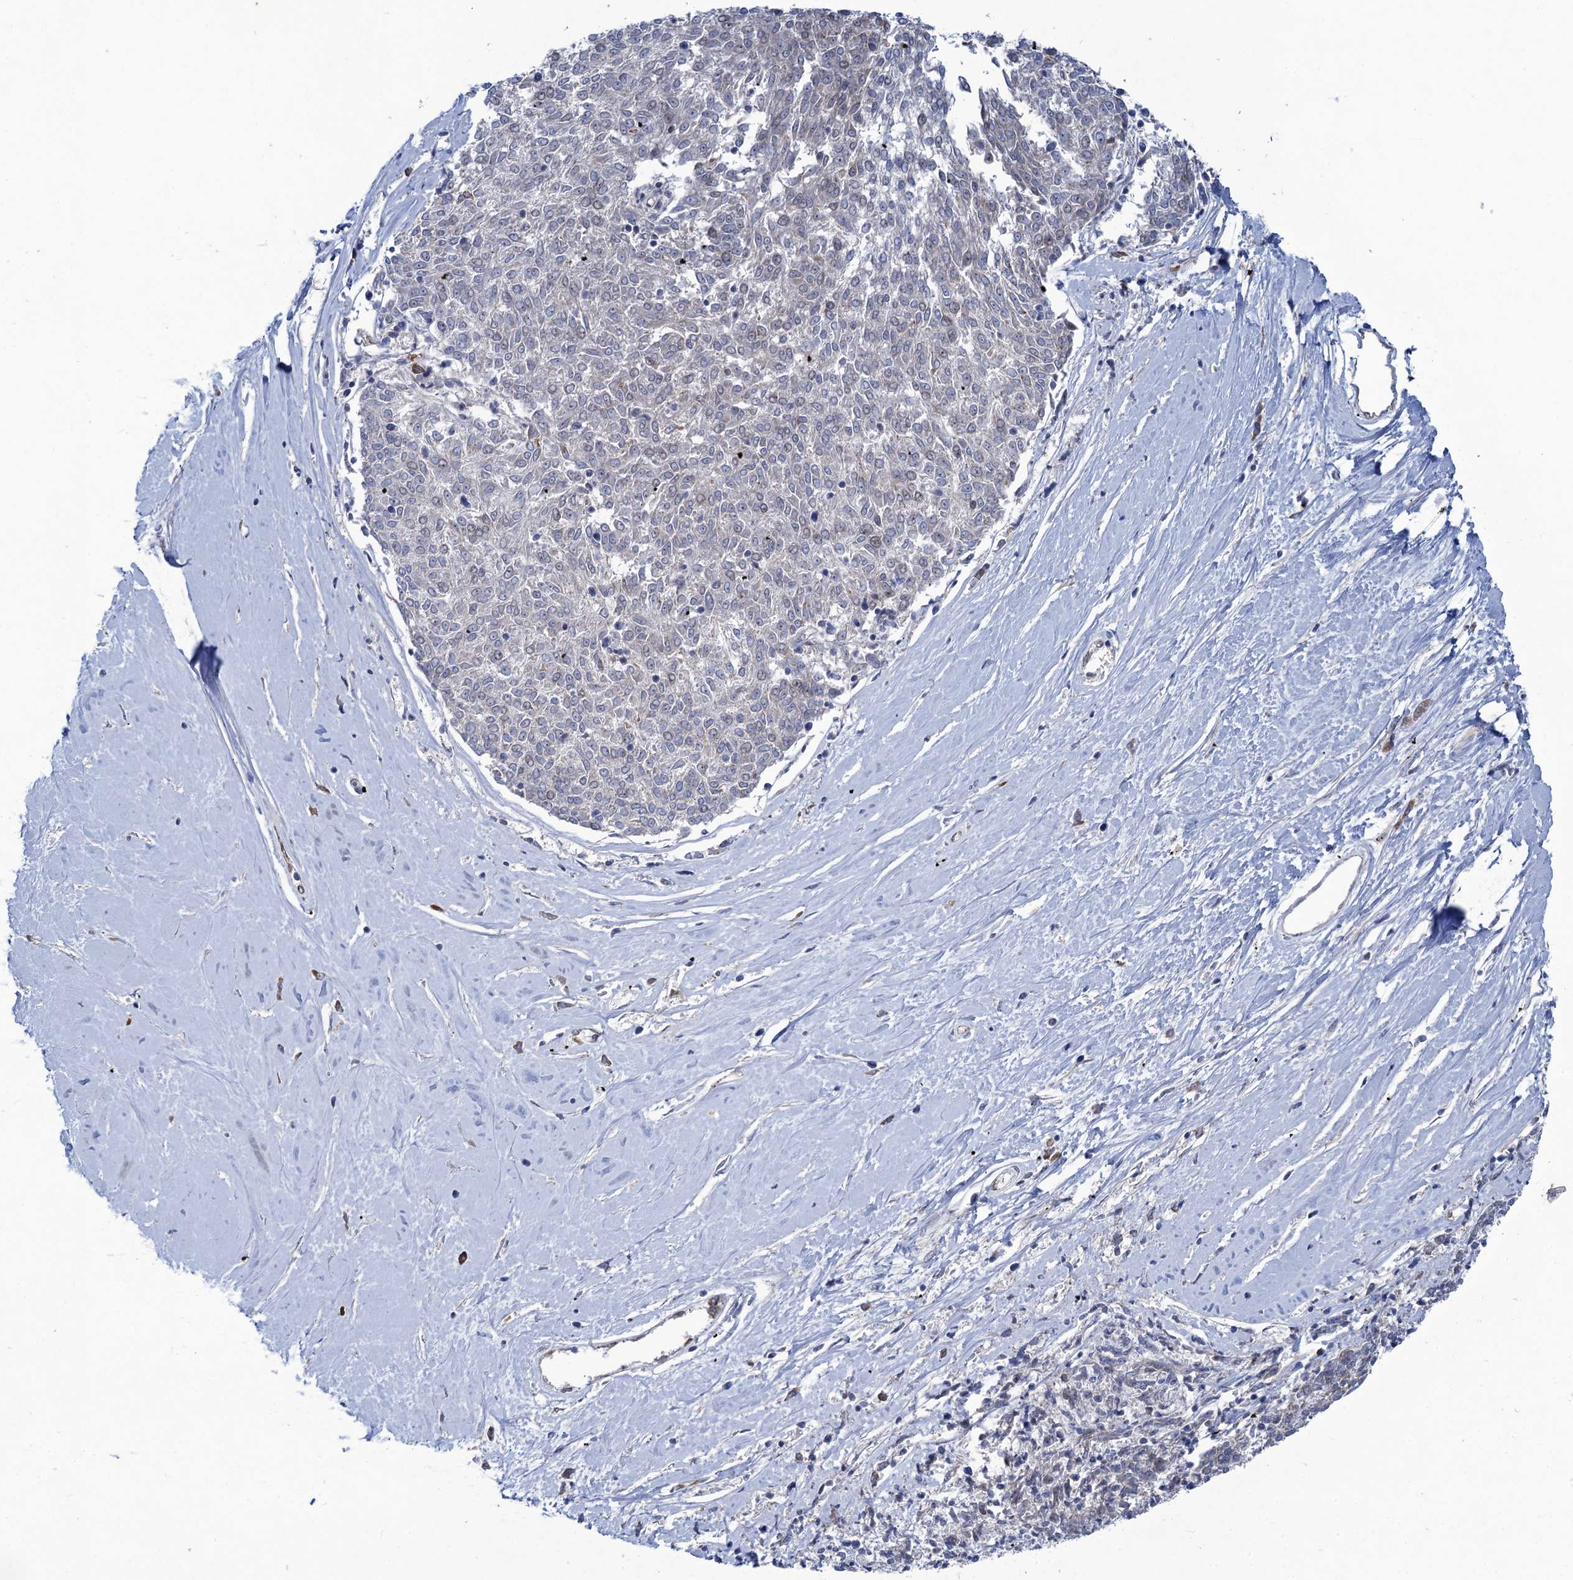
{"staining": {"intensity": "negative", "quantity": "none", "location": "none"}, "tissue": "melanoma", "cell_type": "Tumor cells", "image_type": "cancer", "snomed": [{"axis": "morphology", "description": "Malignant melanoma, NOS"}, {"axis": "topography", "description": "Skin"}], "caption": "This is an IHC micrograph of human melanoma. There is no expression in tumor cells.", "gene": "QPCTL", "patient": {"sex": "female", "age": 72}}